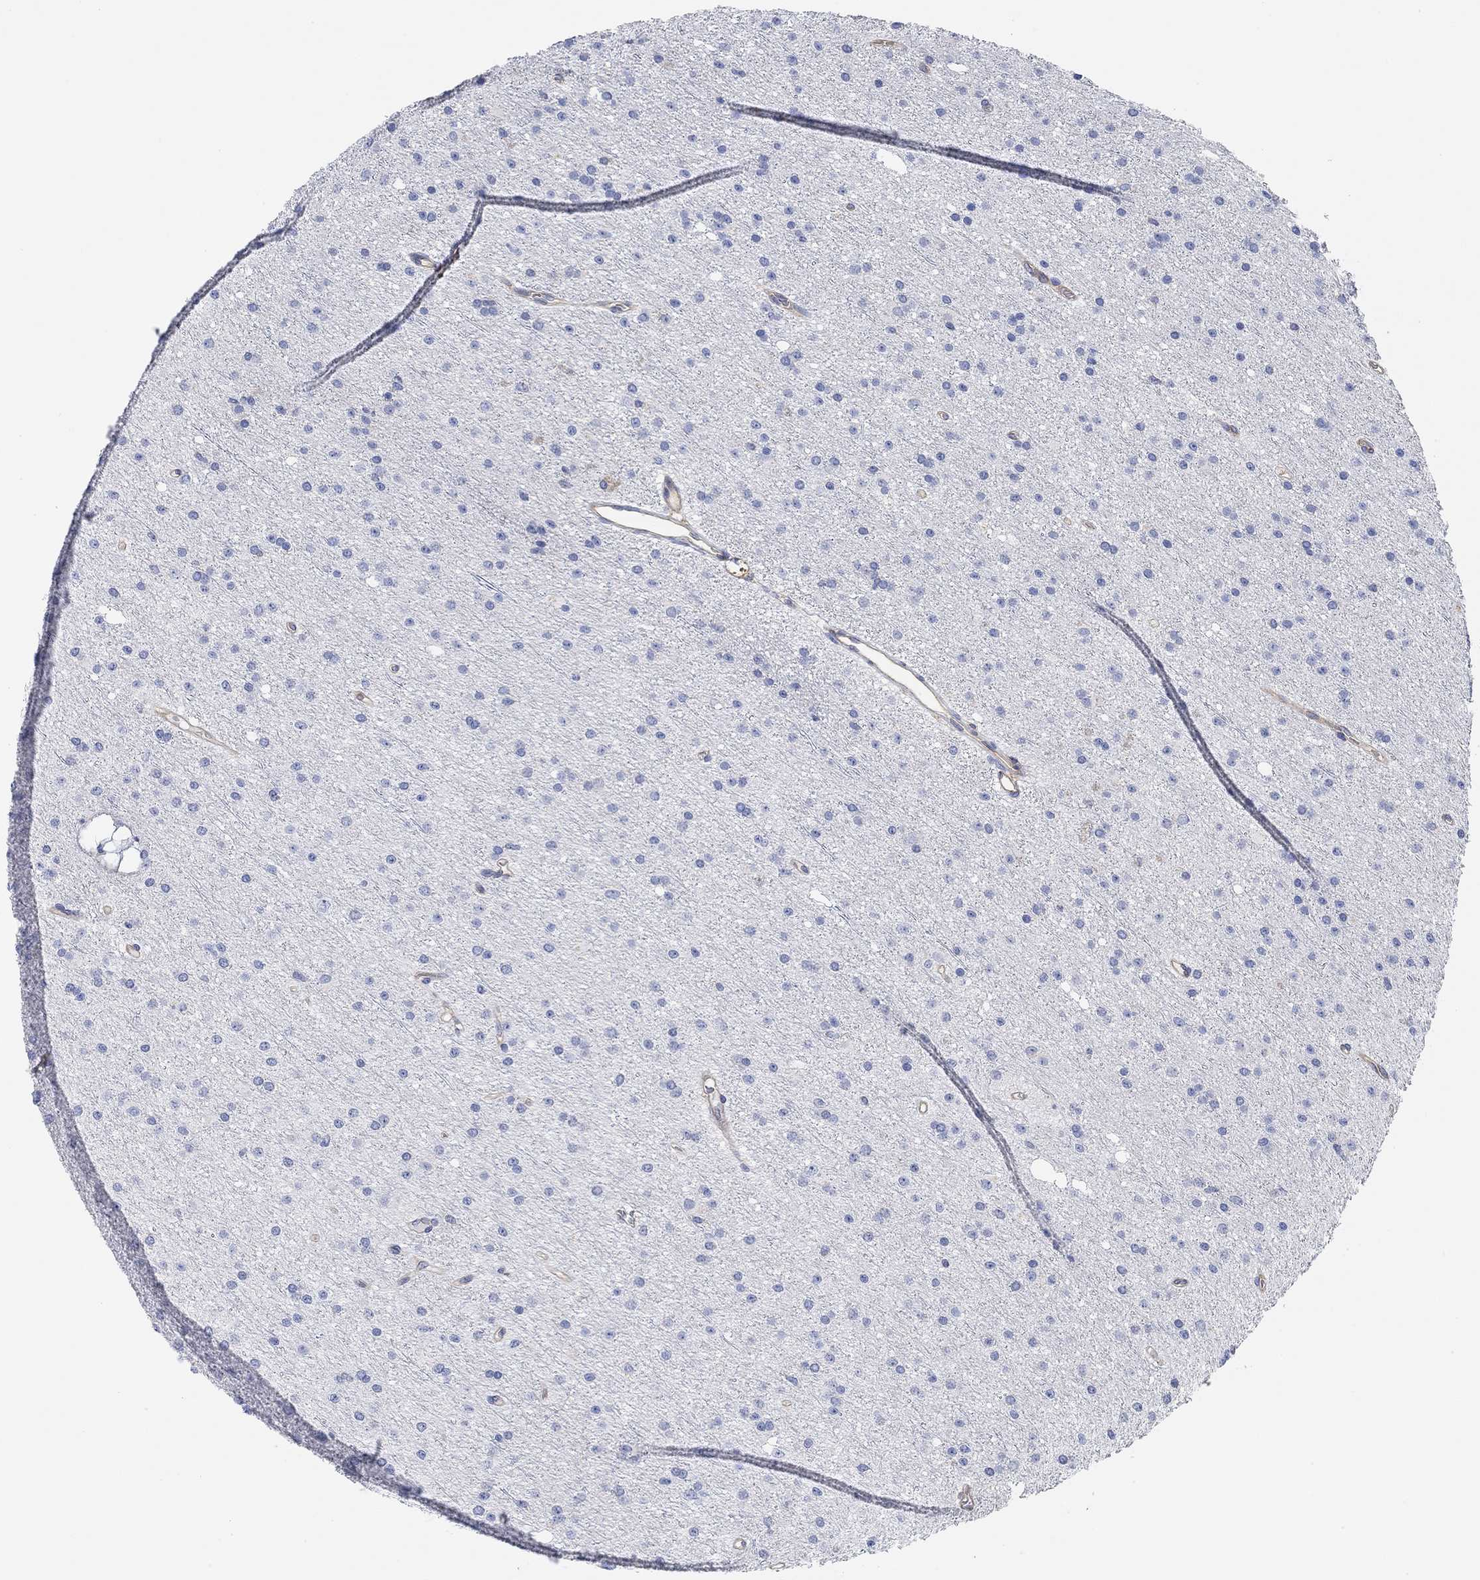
{"staining": {"intensity": "negative", "quantity": "none", "location": "none"}, "tissue": "glioma", "cell_type": "Tumor cells", "image_type": "cancer", "snomed": [{"axis": "morphology", "description": "Glioma, malignant, Low grade"}, {"axis": "topography", "description": "Brain"}], "caption": "A high-resolution histopathology image shows immunohistochemistry staining of glioma, which displays no significant staining in tumor cells.", "gene": "RGS1", "patient": {"sex": "male", "age": 27}}